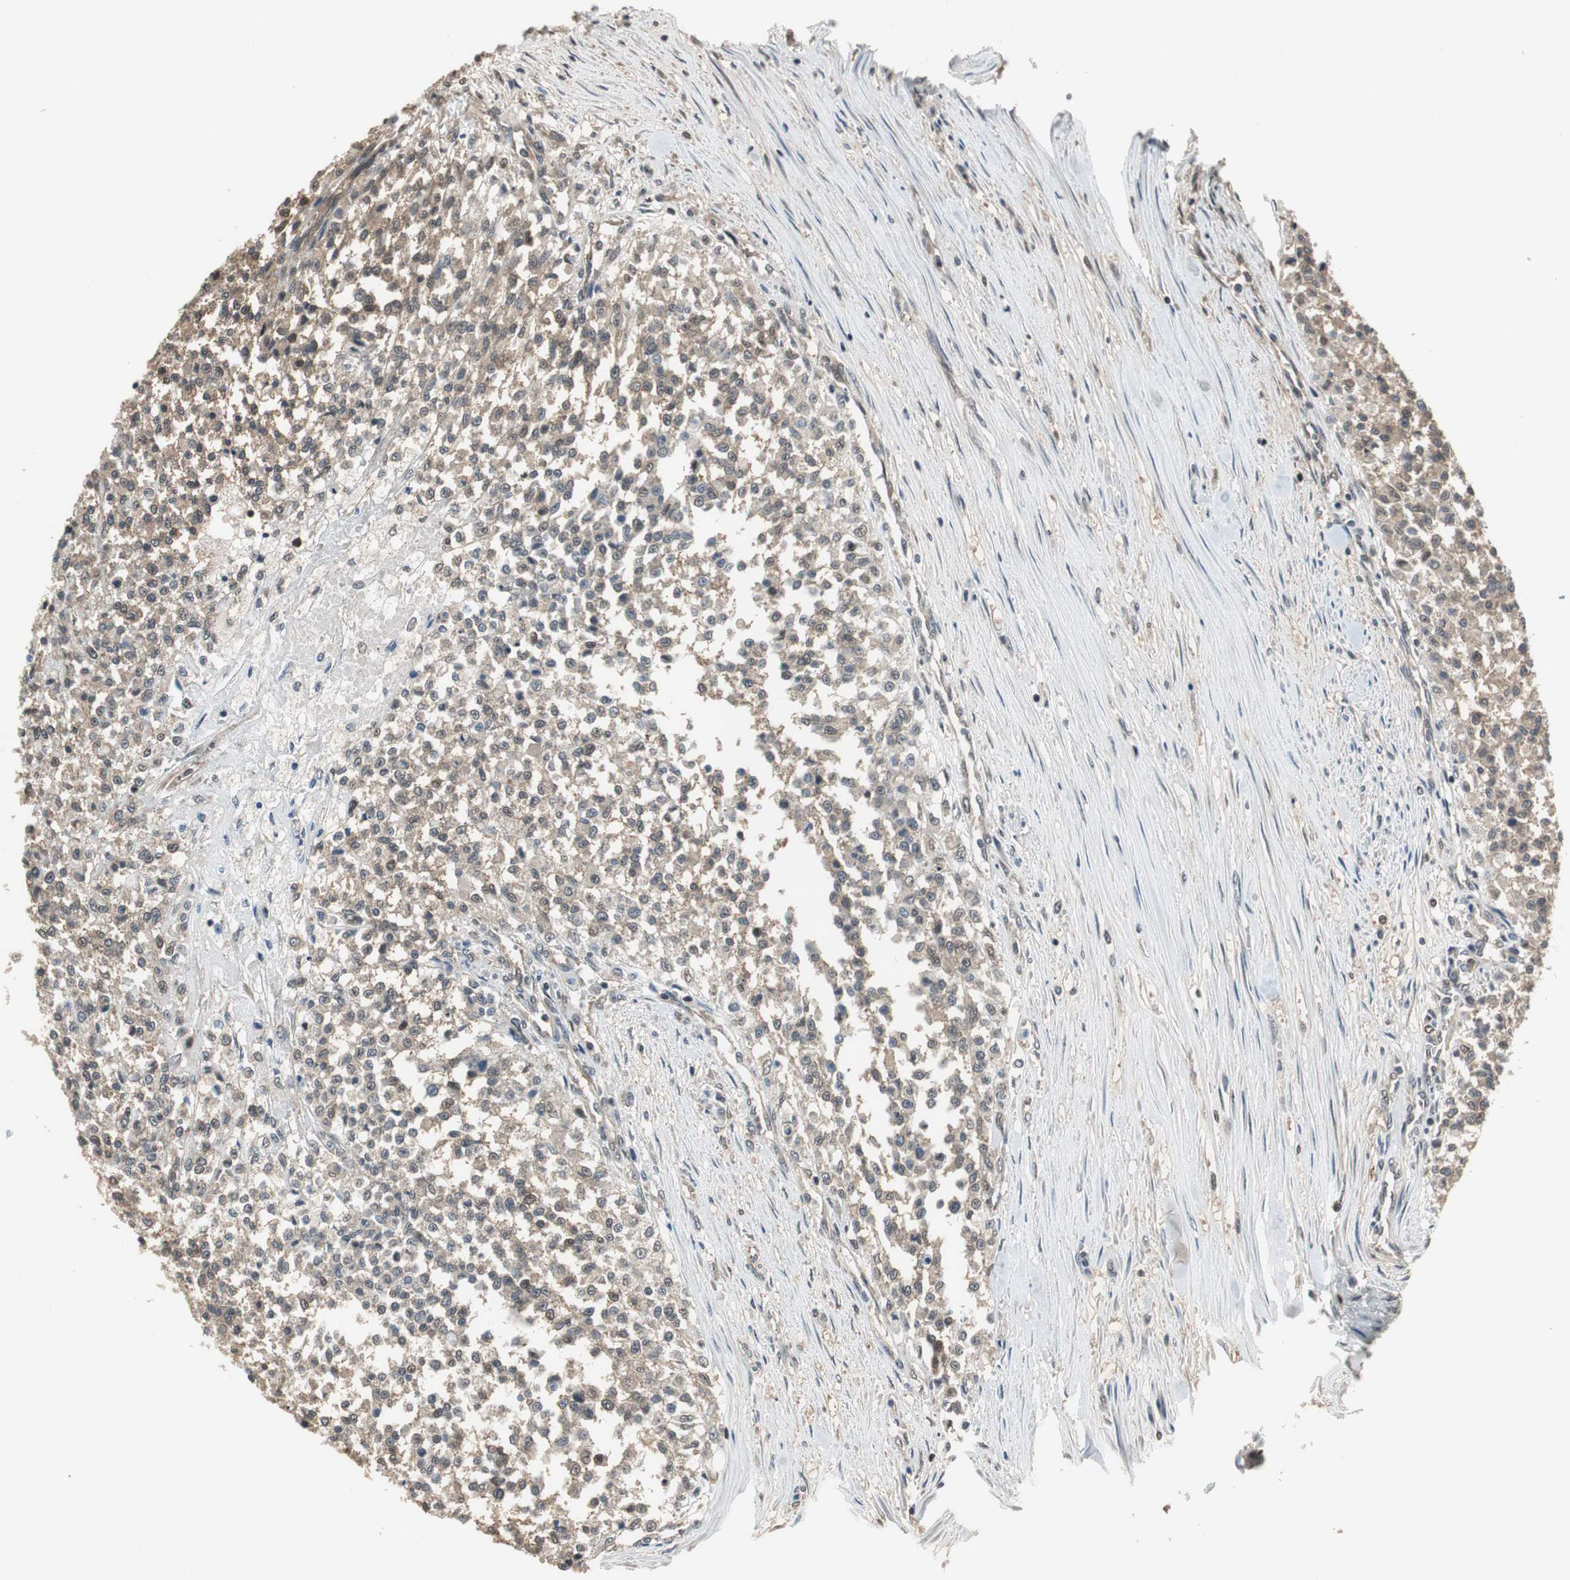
{"staining": {"intensity": "weak", "quantity": "25%-75%", "location": "cytoplasmic/membranous"}, "tissue": "testis cancer", "cell_type": "Tumor cells", "image_type": "cancer", "snomed": [{"axis": "morphology", "description": "Seminoma, NOS"}, {"axis": "topography", "description": "Testis"}], "caption": "Human seminoma (testis) stained for a protein (brown) shows weak cytoplasmic/membranous positive positivity in about 25%-75% of tumor cells.", "gene": "MAFB", "patient": {"sex": "male", "age": 59}}